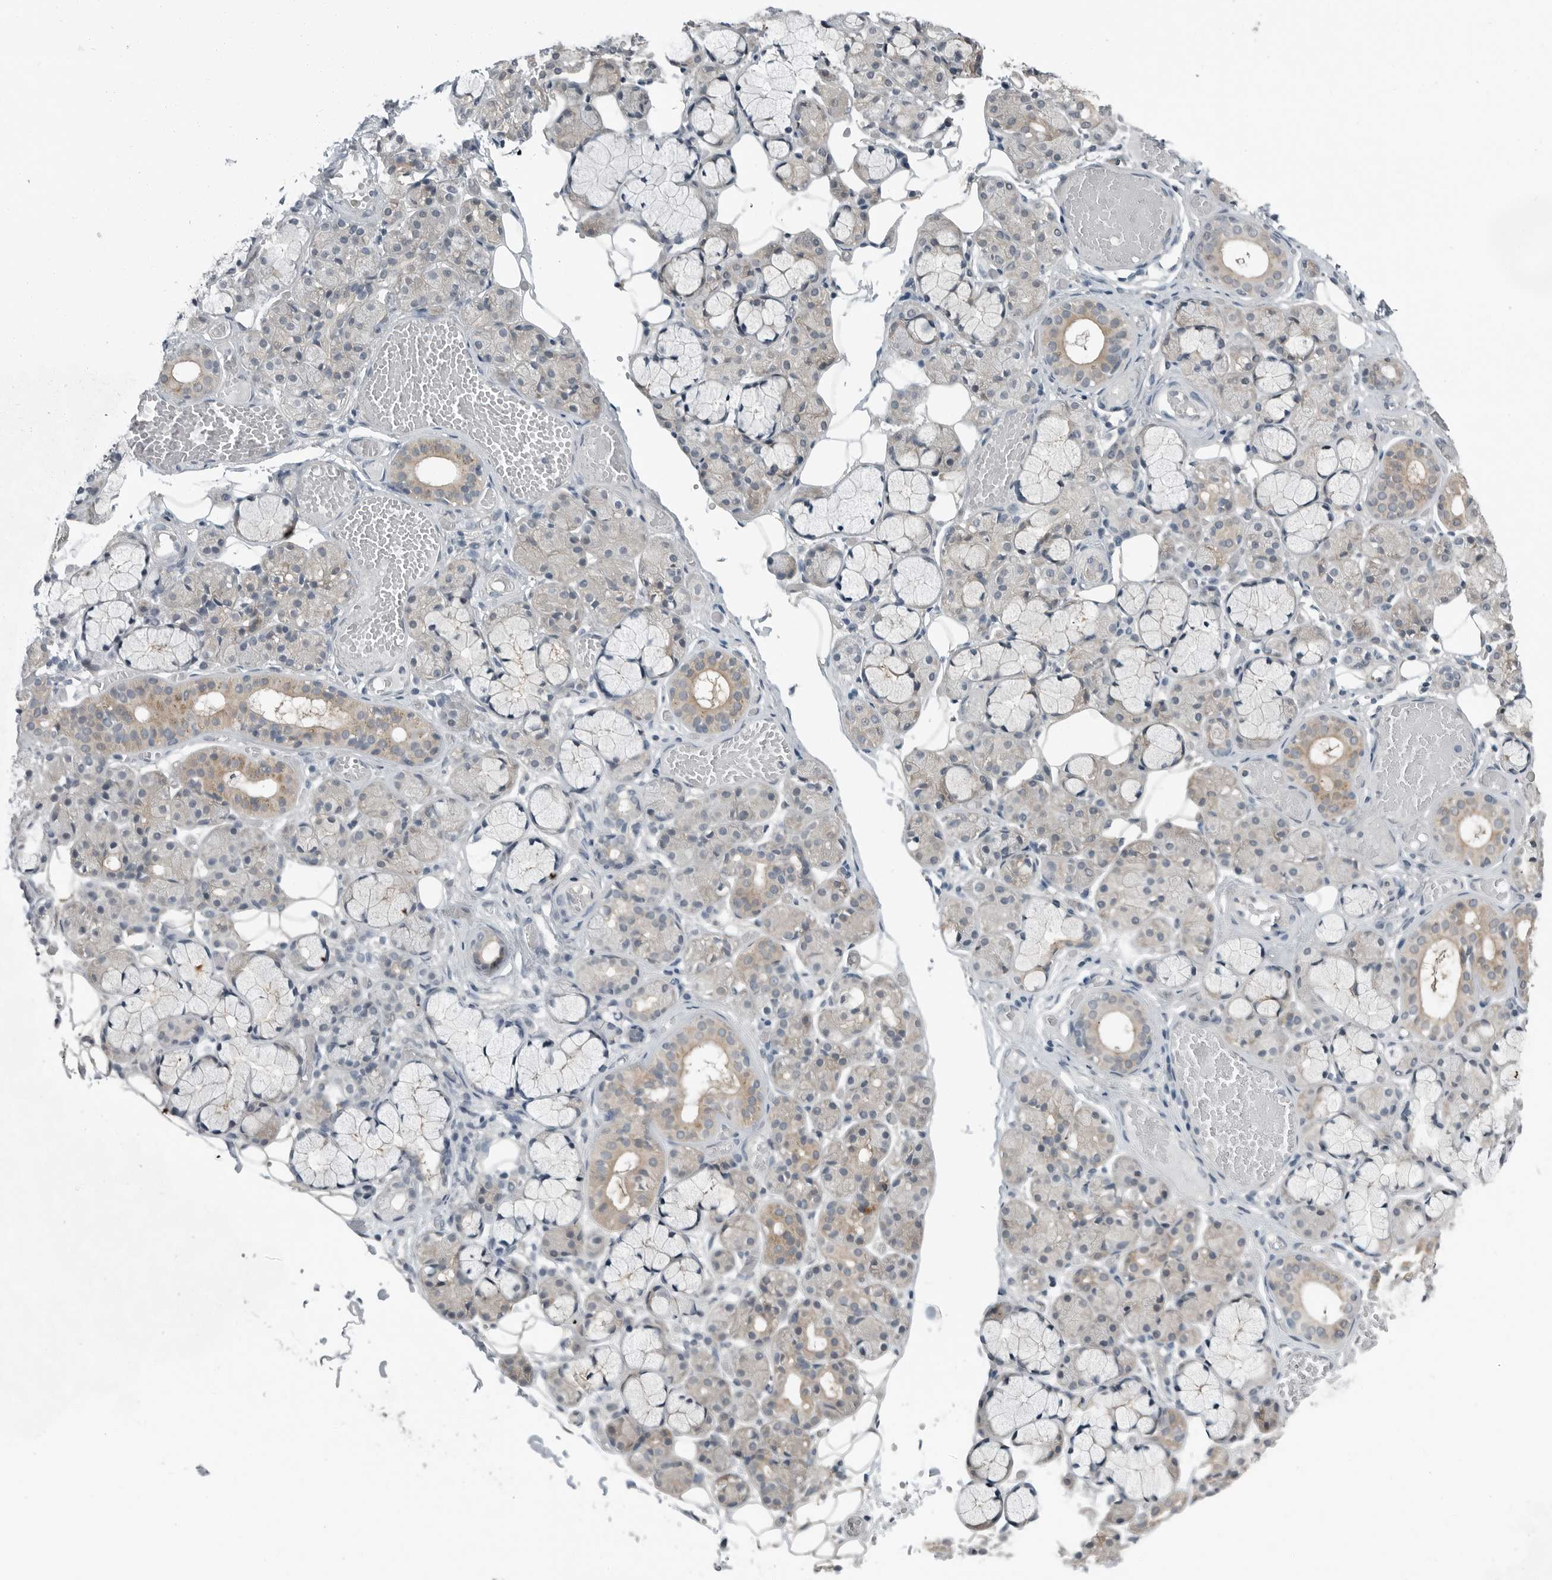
{"staining": {"intensity": "moderate", "quantity": "<25%", "location": "cytoplasmic/membranous"}, "tissue": "salivary gland", "cell_type": "Glandular cells", "image_type": "normal", "snomed": [{"axis": "morphology", "description": "Normal tissue, NOS"}, {"axis": "topography", "description": "Salivary gland"}], "caption": "Immunohistochemical staining of normal human salivary gland displays low levels of moderate cytoplasmic/membranous positivity in about <25% of glandular cells.", "gene": "ENSG00000286112", "patient": {"sex": "male", "age": 63}}